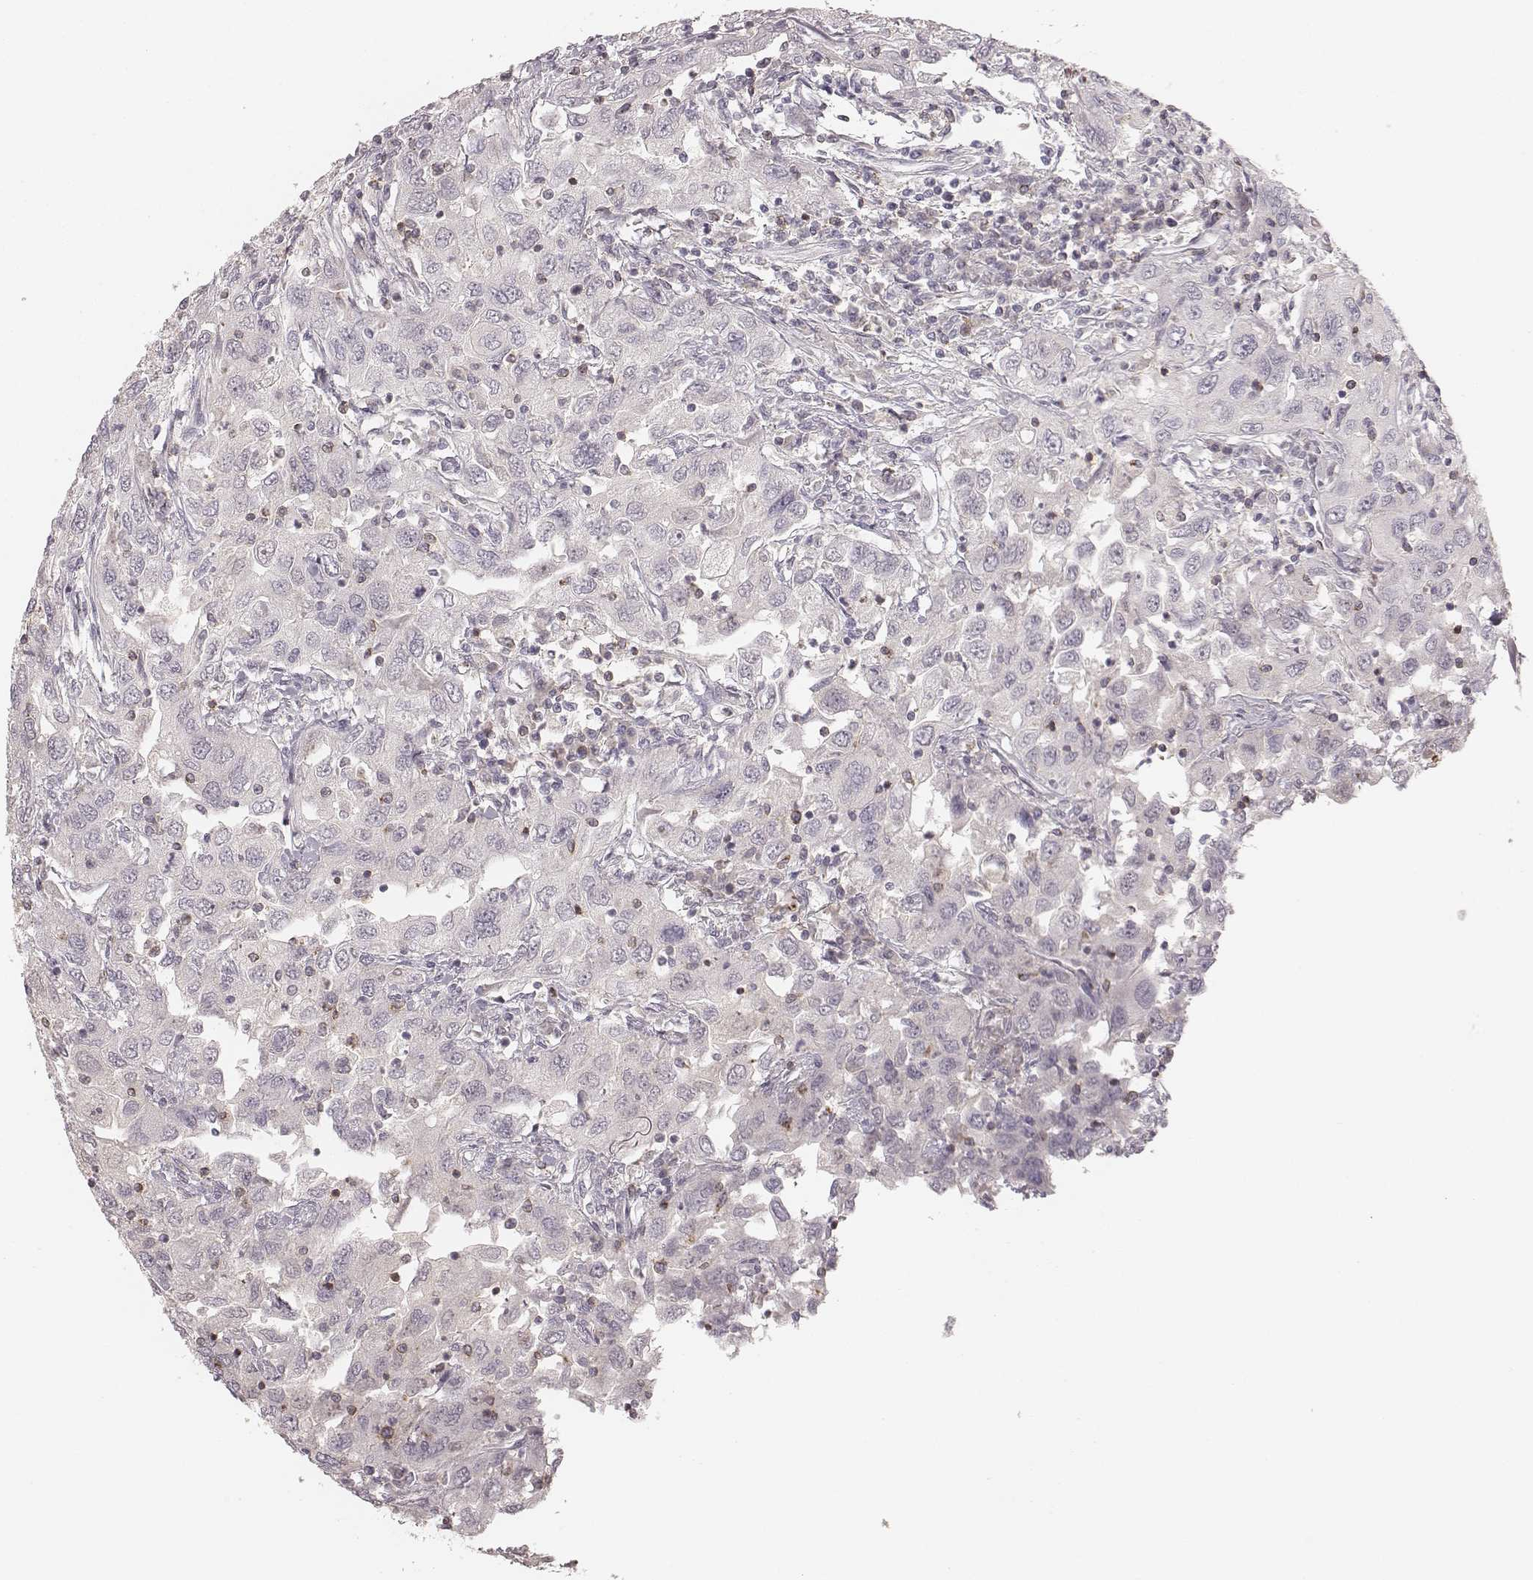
{"staining": {"intensity": "negative", "quantity": "none", "location": "none"}, "tissue": "urothelial cancer", "cell_type": "Tumor cells", "image_type": "cancer", "snomed": [{"axis": "morphology", "description": "Urothelial carcinoma, High grade"}, {"axis": "topography", "description": "Urinary bladder"}], "caption": "The image exhibits no significant staining in tumor cells of urothelial carcinoma (high-grade).", "gene": "CD8A", "patient": {"sex": "male", "age": 76}}